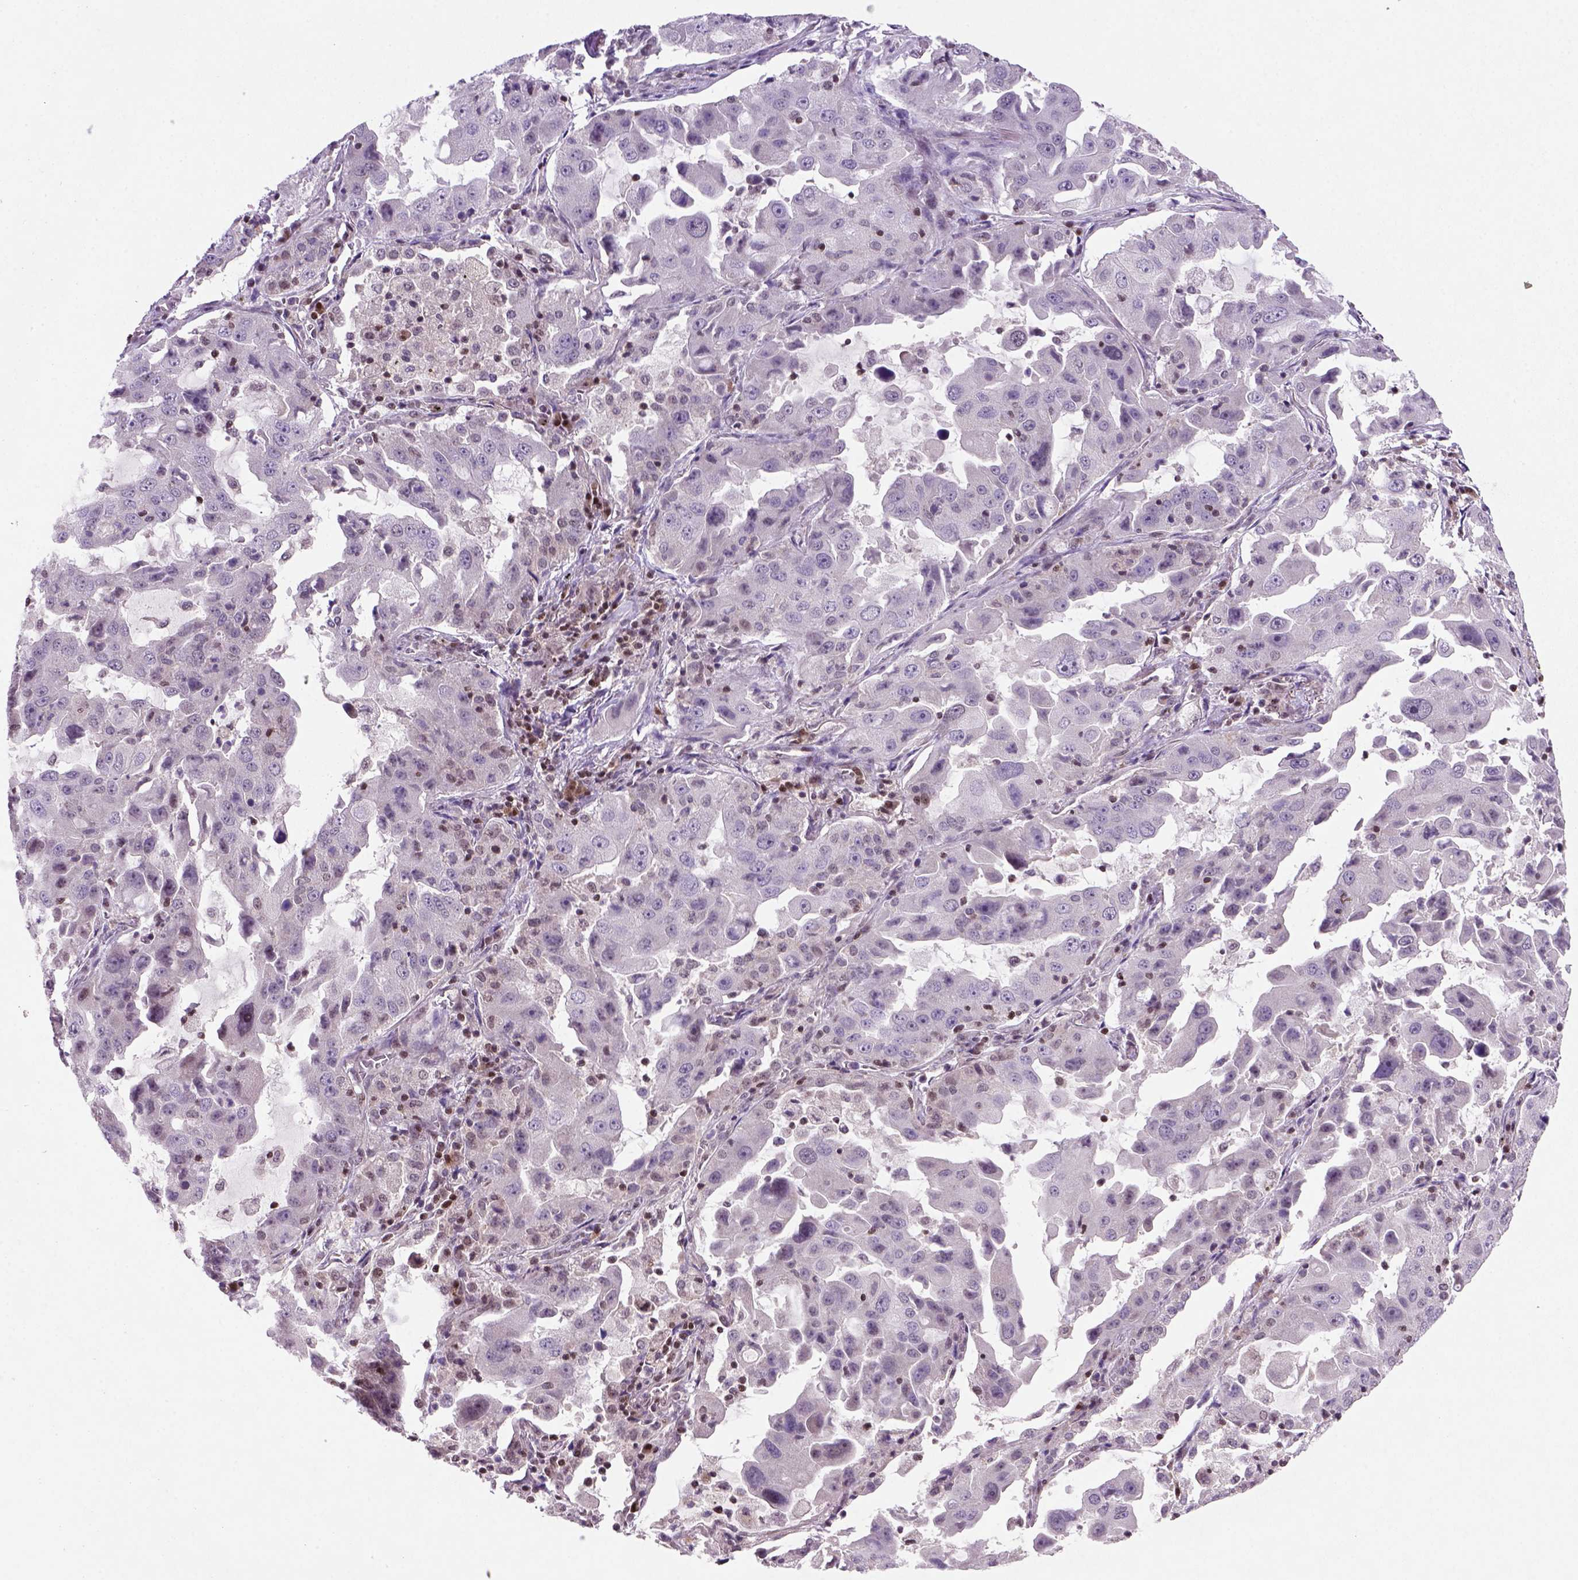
{"staining": {"intensity": "negative", "quantity": "none", "location": "none"}, "tissue": "lung cancer", "cell_type": "Tumor cells", "image_type": "cancer", "snomed": [{"axis": "morphology", "description": "Adenocarcinoma, NOS"}, {"axis": "topography", "description": "Lung"}], "caption": "High power microscopy histopathology image of an IHC photomicrograph of lung cancer, revealing no significant positivity in tumor cells.", "gene": "MGMT", "patient": {"sex": "female", "age": 61}}